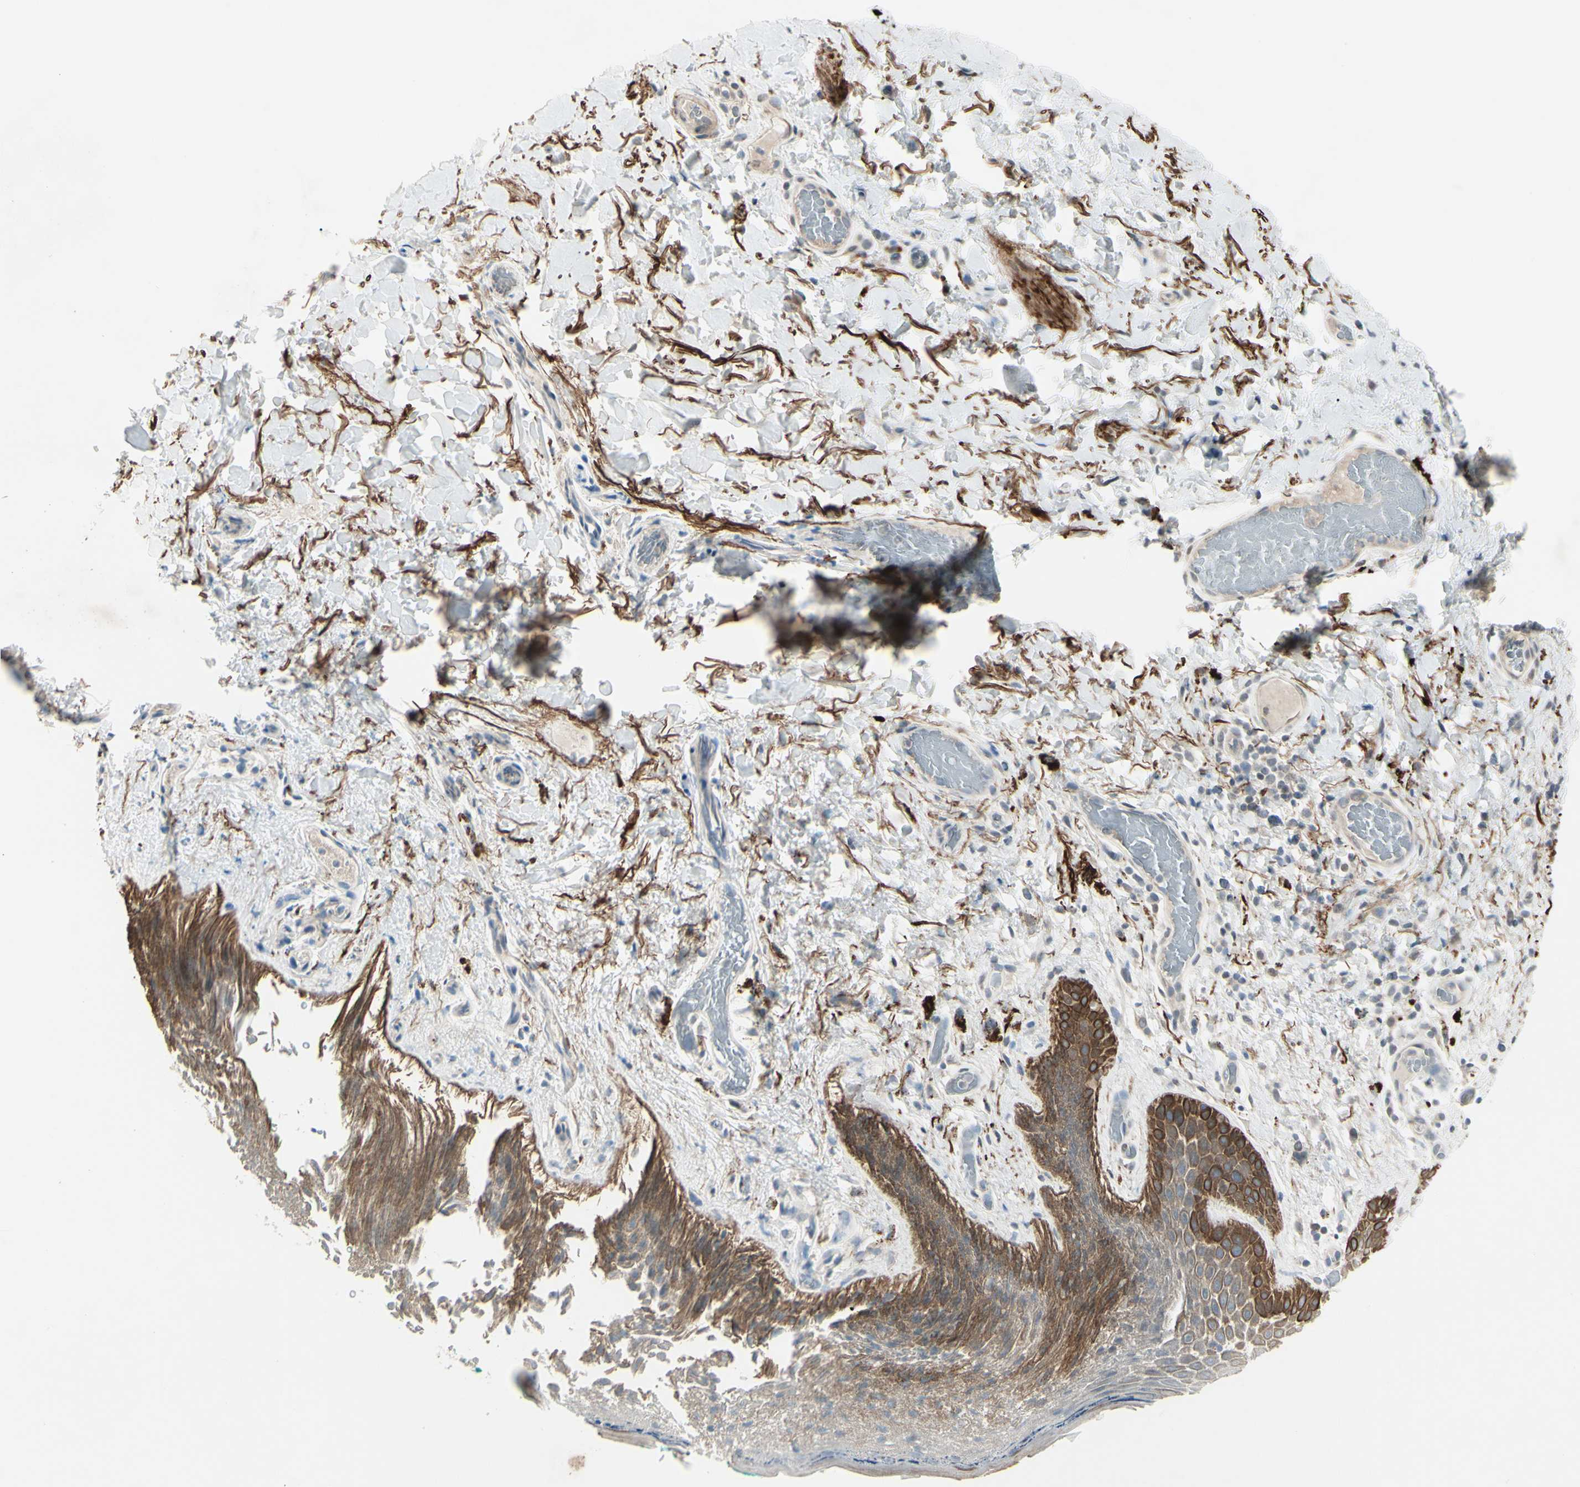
{"staining": {"intensity": "strong", "quantity": "25%-75%", "location": "cytoplasmic/membranous"}, "tissue": "skin", "cell_type": "Epidermal cells", "image_type": "normal", "snomed": [{"axis": "morphology", "description": "Normal tissue, NOS"}, {"axis": "topography", "description": "Anal"}], "caption": "Immunohistochemistry (IHC) image of unremarkable skin stained for a protein (brown), which demonstrates high levels of strong cytoplasmic/membranous positivity in approximately 25%-75% of epidermal cells.", "gene": "FGFR2", "patient": {"sex": "male", "age": 74}}